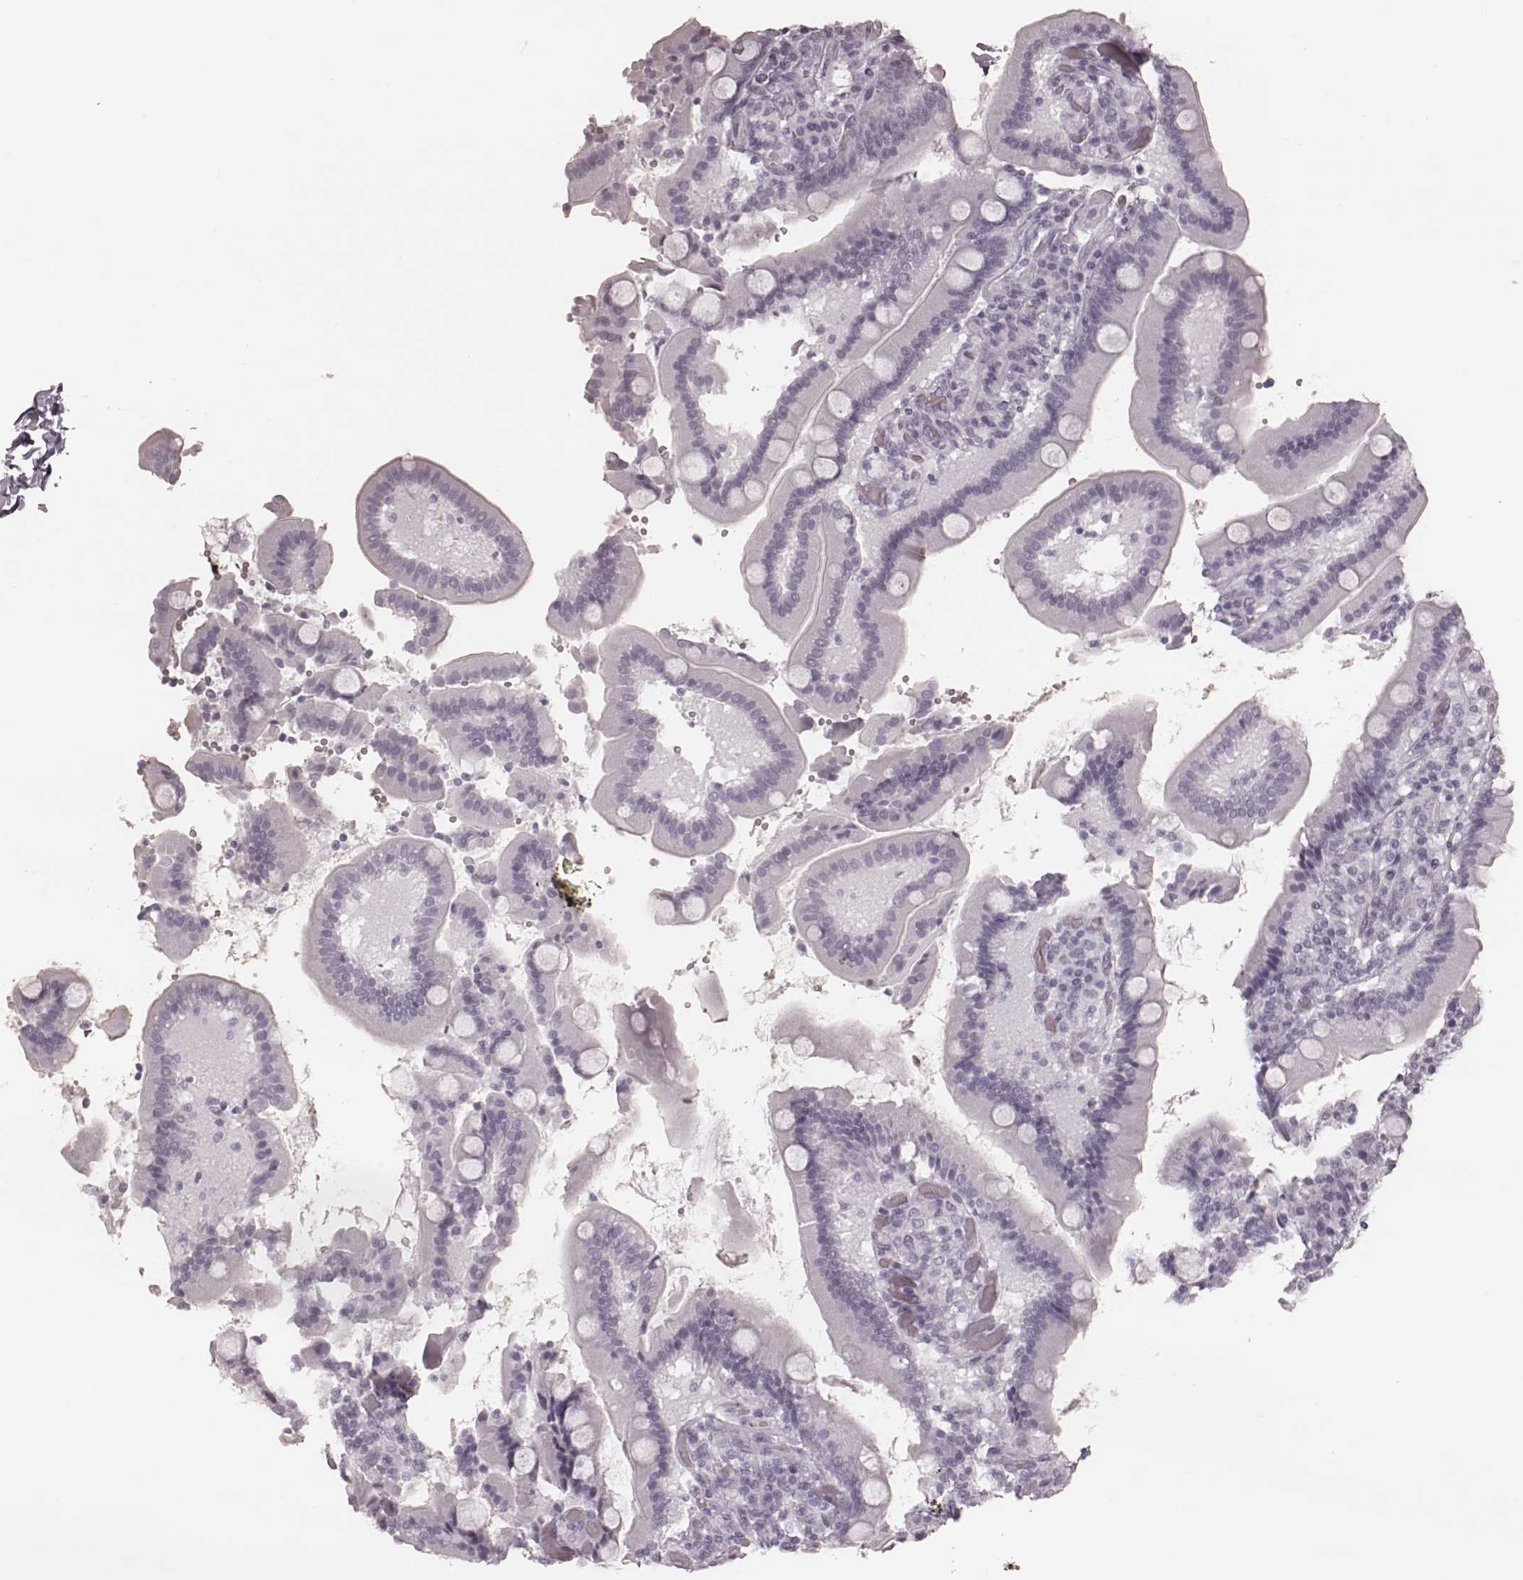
{"staining": {"intensity": "negative", "quantity": "none", "location": "none"}, "tissue": "duodenum", "cell_type": "Glandular cells", "image_type": "normal", "snomed": [{"axis": "morphology", "description": "Normal tissue, NOS"}, {"axis": "topography", "description": "Duodenum"}], "caption": "Immunohistochemistry (IHC) image of benign human duodenum stained for a protein (brown), which displays no staining in glandular cells.", "gene": "KRT74", "patient": {"sex": "female", "age": 62}}